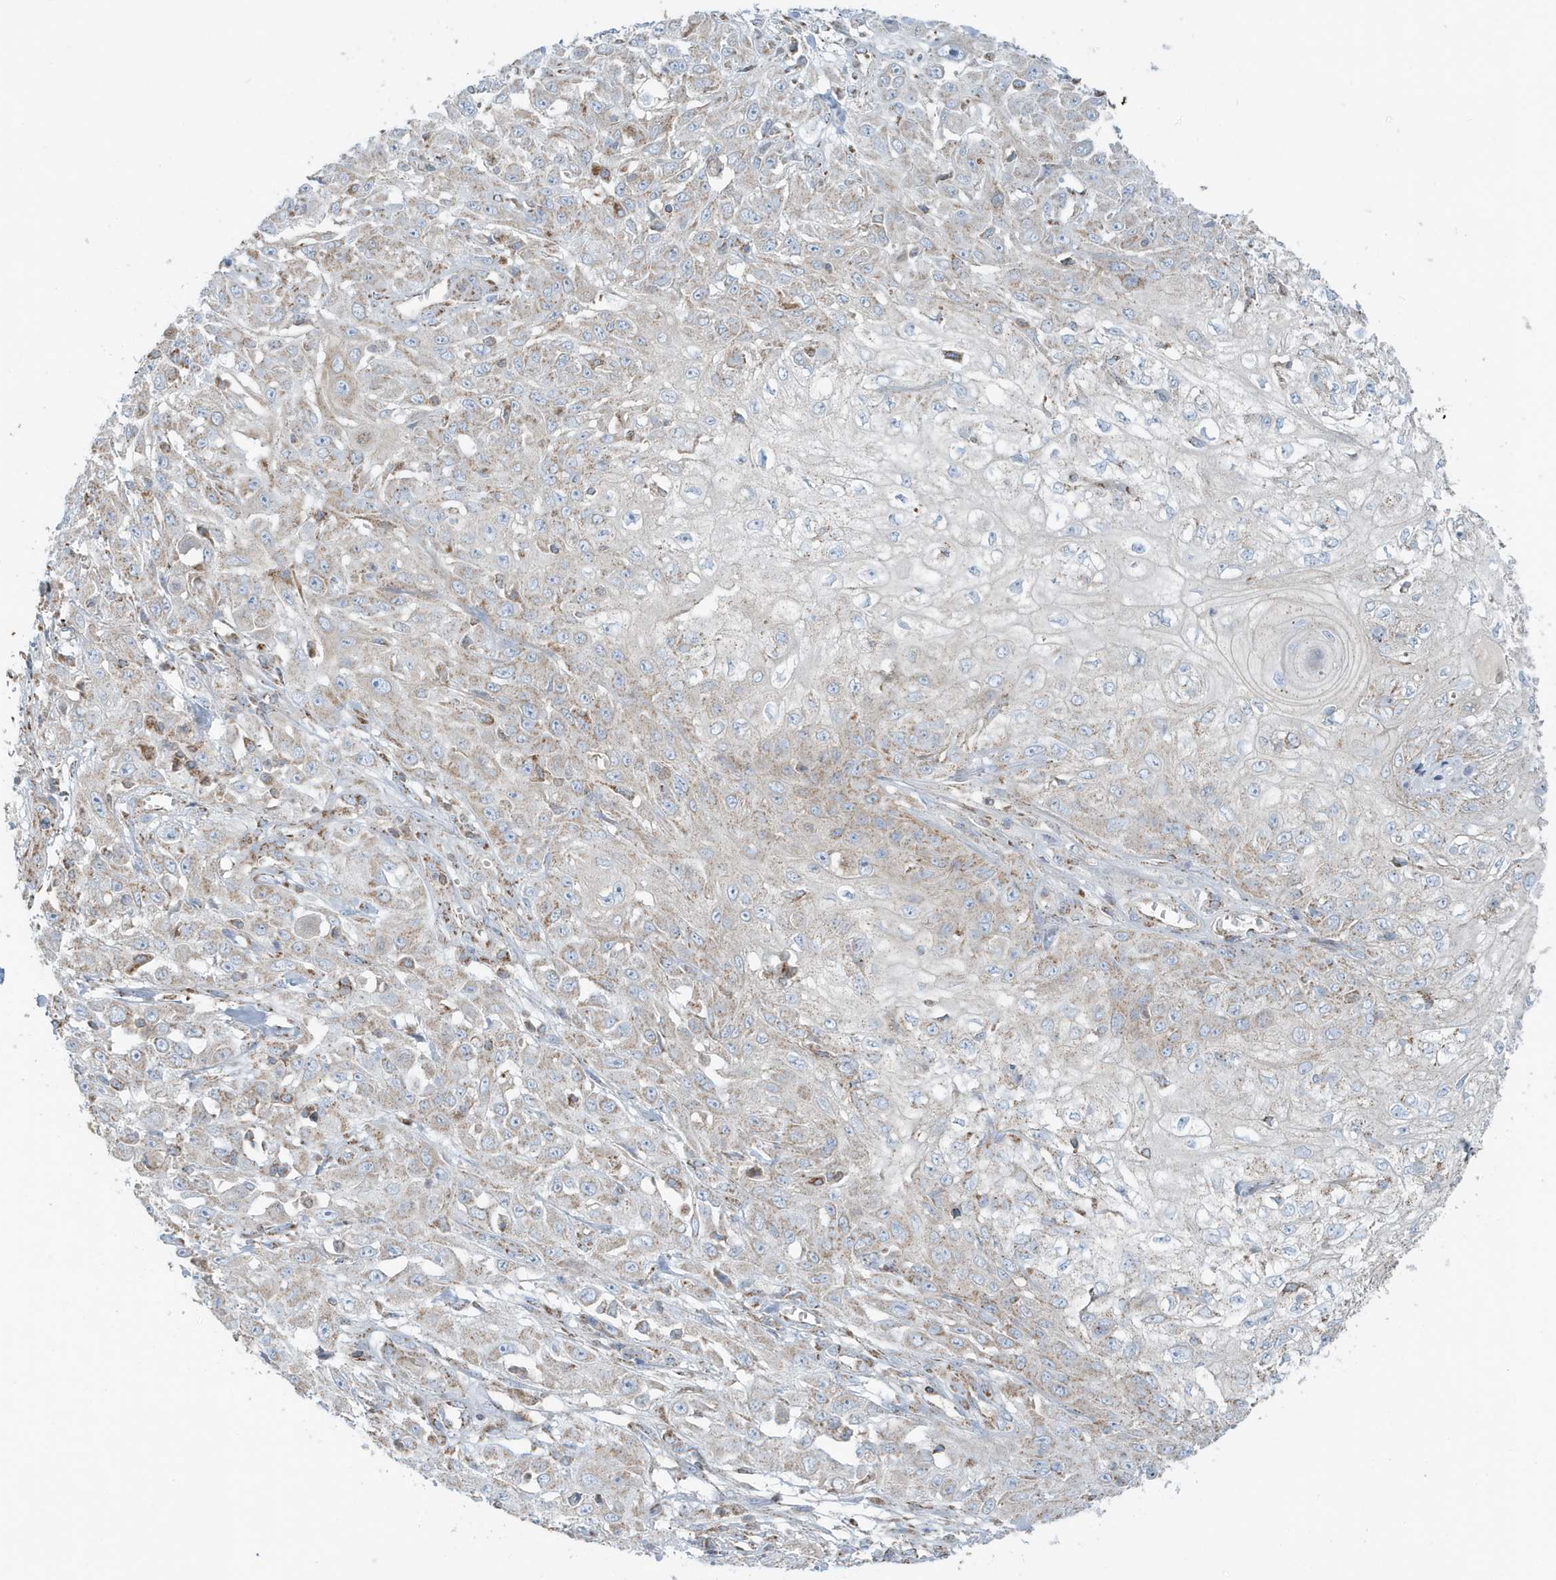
{"staining": {"intensity": "weak", "quantity": "25%-75%", "location": "cytoplasmic/membranous"}, "tissue": "skin cancer", "cell_type": "Tumor cells", "image_type": "cancer", "snomed": [{"axis": "morphology", "description": "Squamous cell carcinoma, NOS"}, {"axis": "morphology", "description": "Squamous cell carcinoma, metastatic, NOS"}, {"axis": "topography", "description": "Skin"}, {"axis": "topography", "description": "Lymph node"}], "caption": "An immunohistochemistry (IHC) image of neoplastic tissue is shown. Protein staining in brown shows weak cytoplasmic/membranous positivity in skin cancer within tumor cells.", "gene": "RAB11FIP3", "patient": {"sex": "male", "age": 75}}